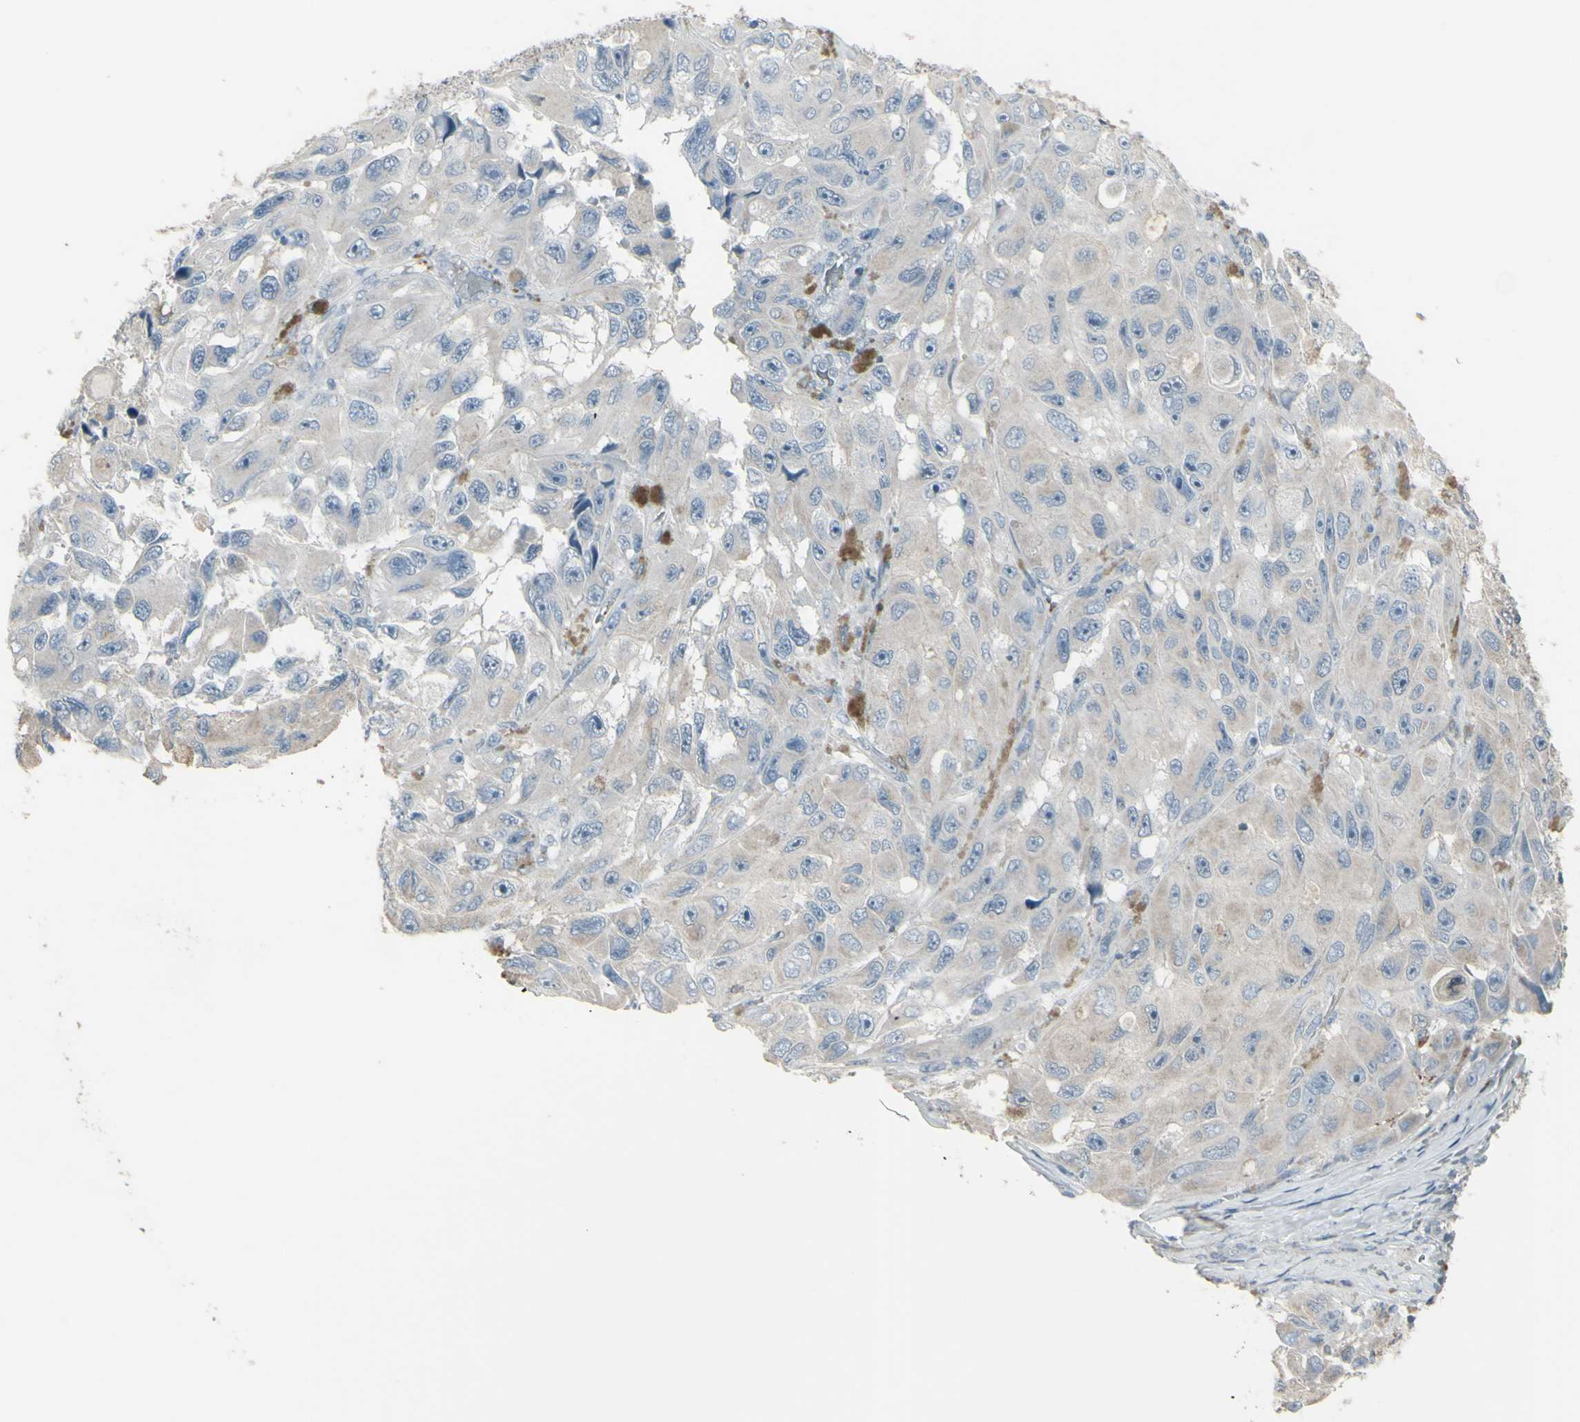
{"staining": {"intensity": "weak", "quantity": "25%-75%", "location": "cytoplasmic/membranous"}, "tissue": "melanoma", "cell_type": "Tumor cells", "image_type": "cancer", "snomed": [{"axis": "morphology", "description": "Malignant melanoma, NOS"}, {"axis": "topography", "description": "Skin"}], "caption": "Immunohistochemistry (IHC) of human melanoma reveals low levels of weak cytoplasmic/membranous positivity in about 25%-75% of tumor cells.", "gene": "CD79B", "patient": {"sex": "female", "age": 73}}